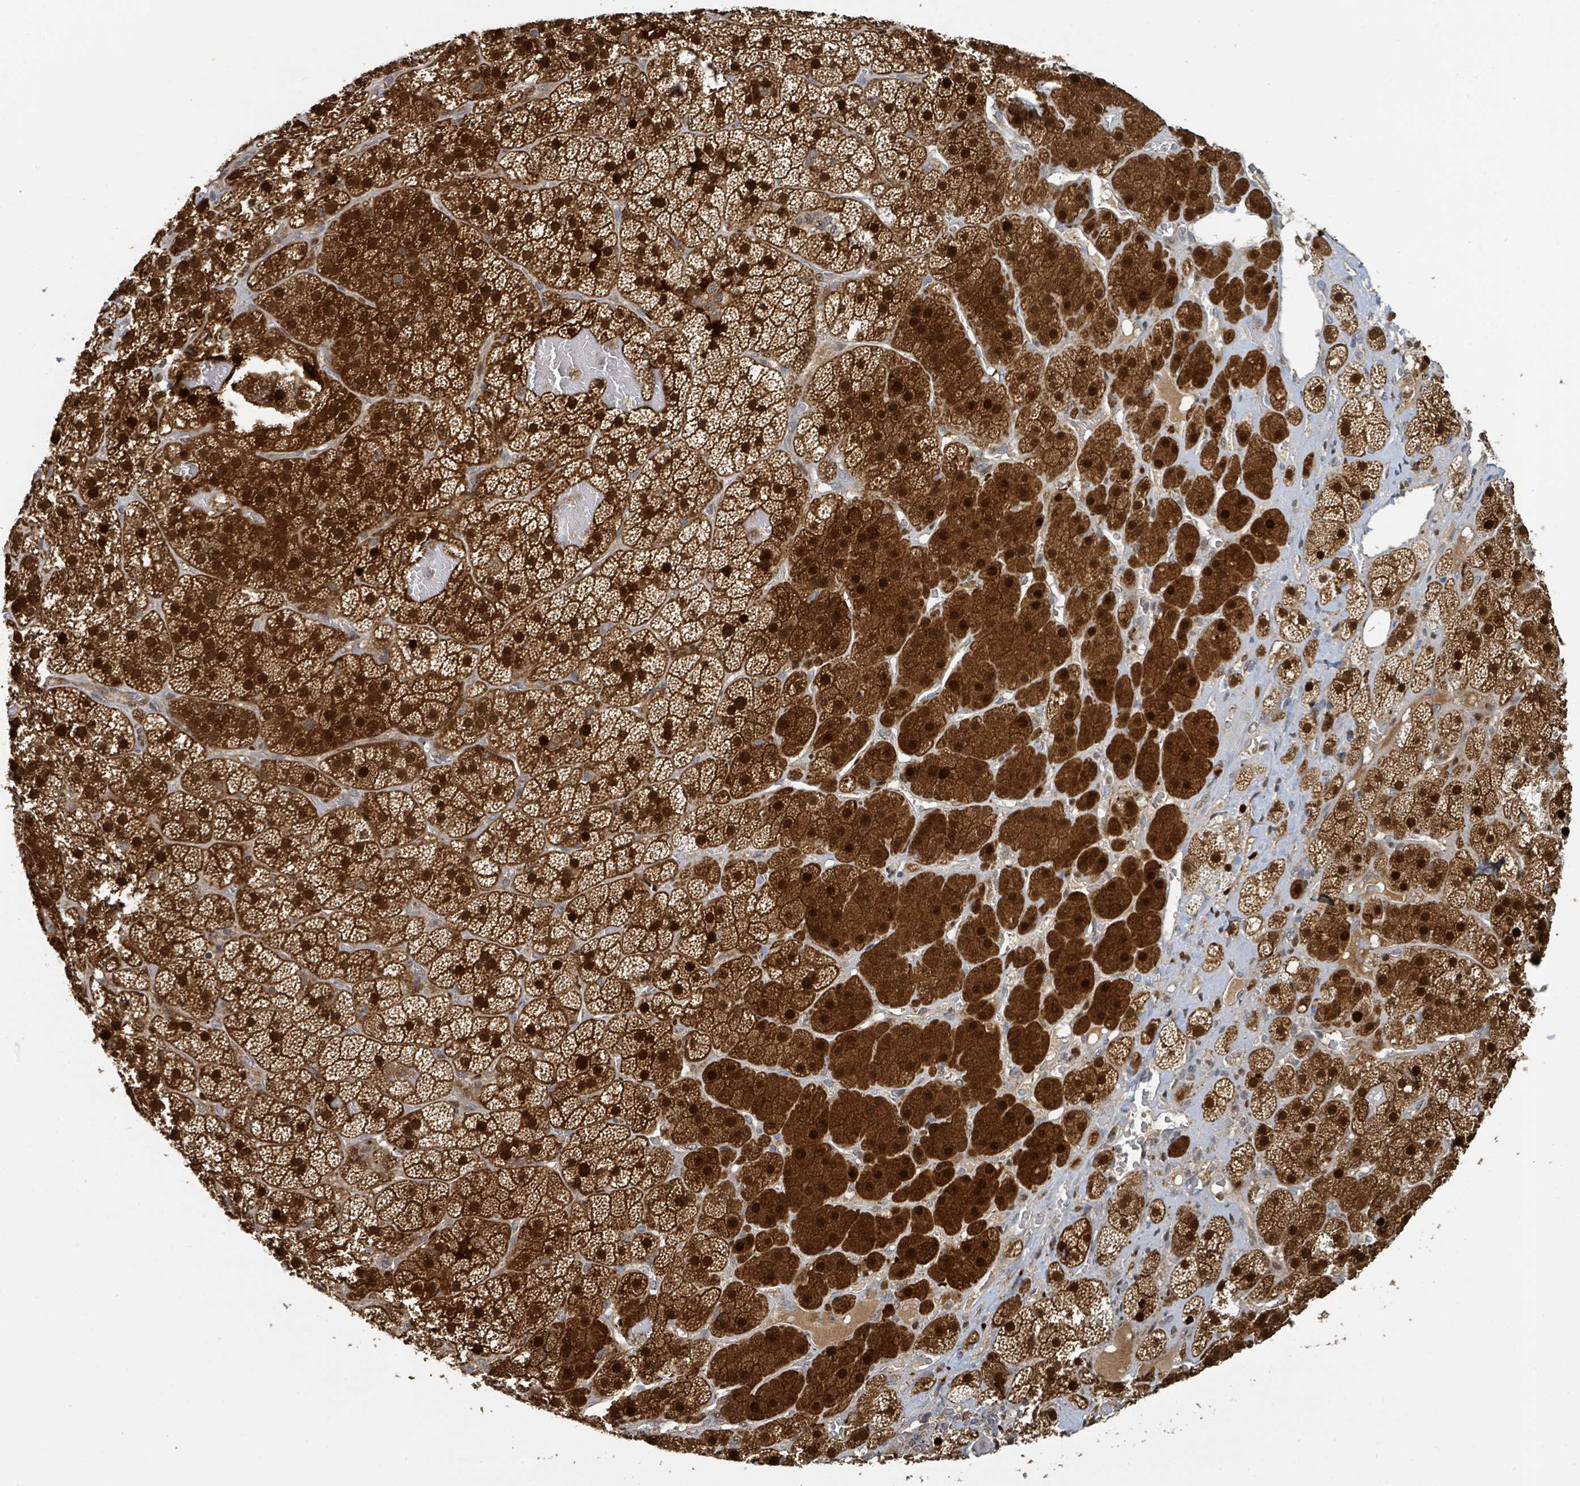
{"staining": {"intensity": "strong", "quantity": ">75%", "location": "cytoplasmic/membranous,nuclear"}, "tissue": "adrenal gland", "cell_type": "Glandular cells", "image_type": "normal", "snomed": [{"axis": "morphology", "description": "Normal tissue, NOS"}, {"axis": "topography", "description": "Adrenal gland"}], "caption": "Glandular cells exhibit high levels of strong cytoplasmic/membranous,nuclear expression in approximately >75% of cells in normal human adrenal gland. Nuclei are stained in blue.", "gene": "PSMB7", "patient": {"sex": "male", "age": 57}}